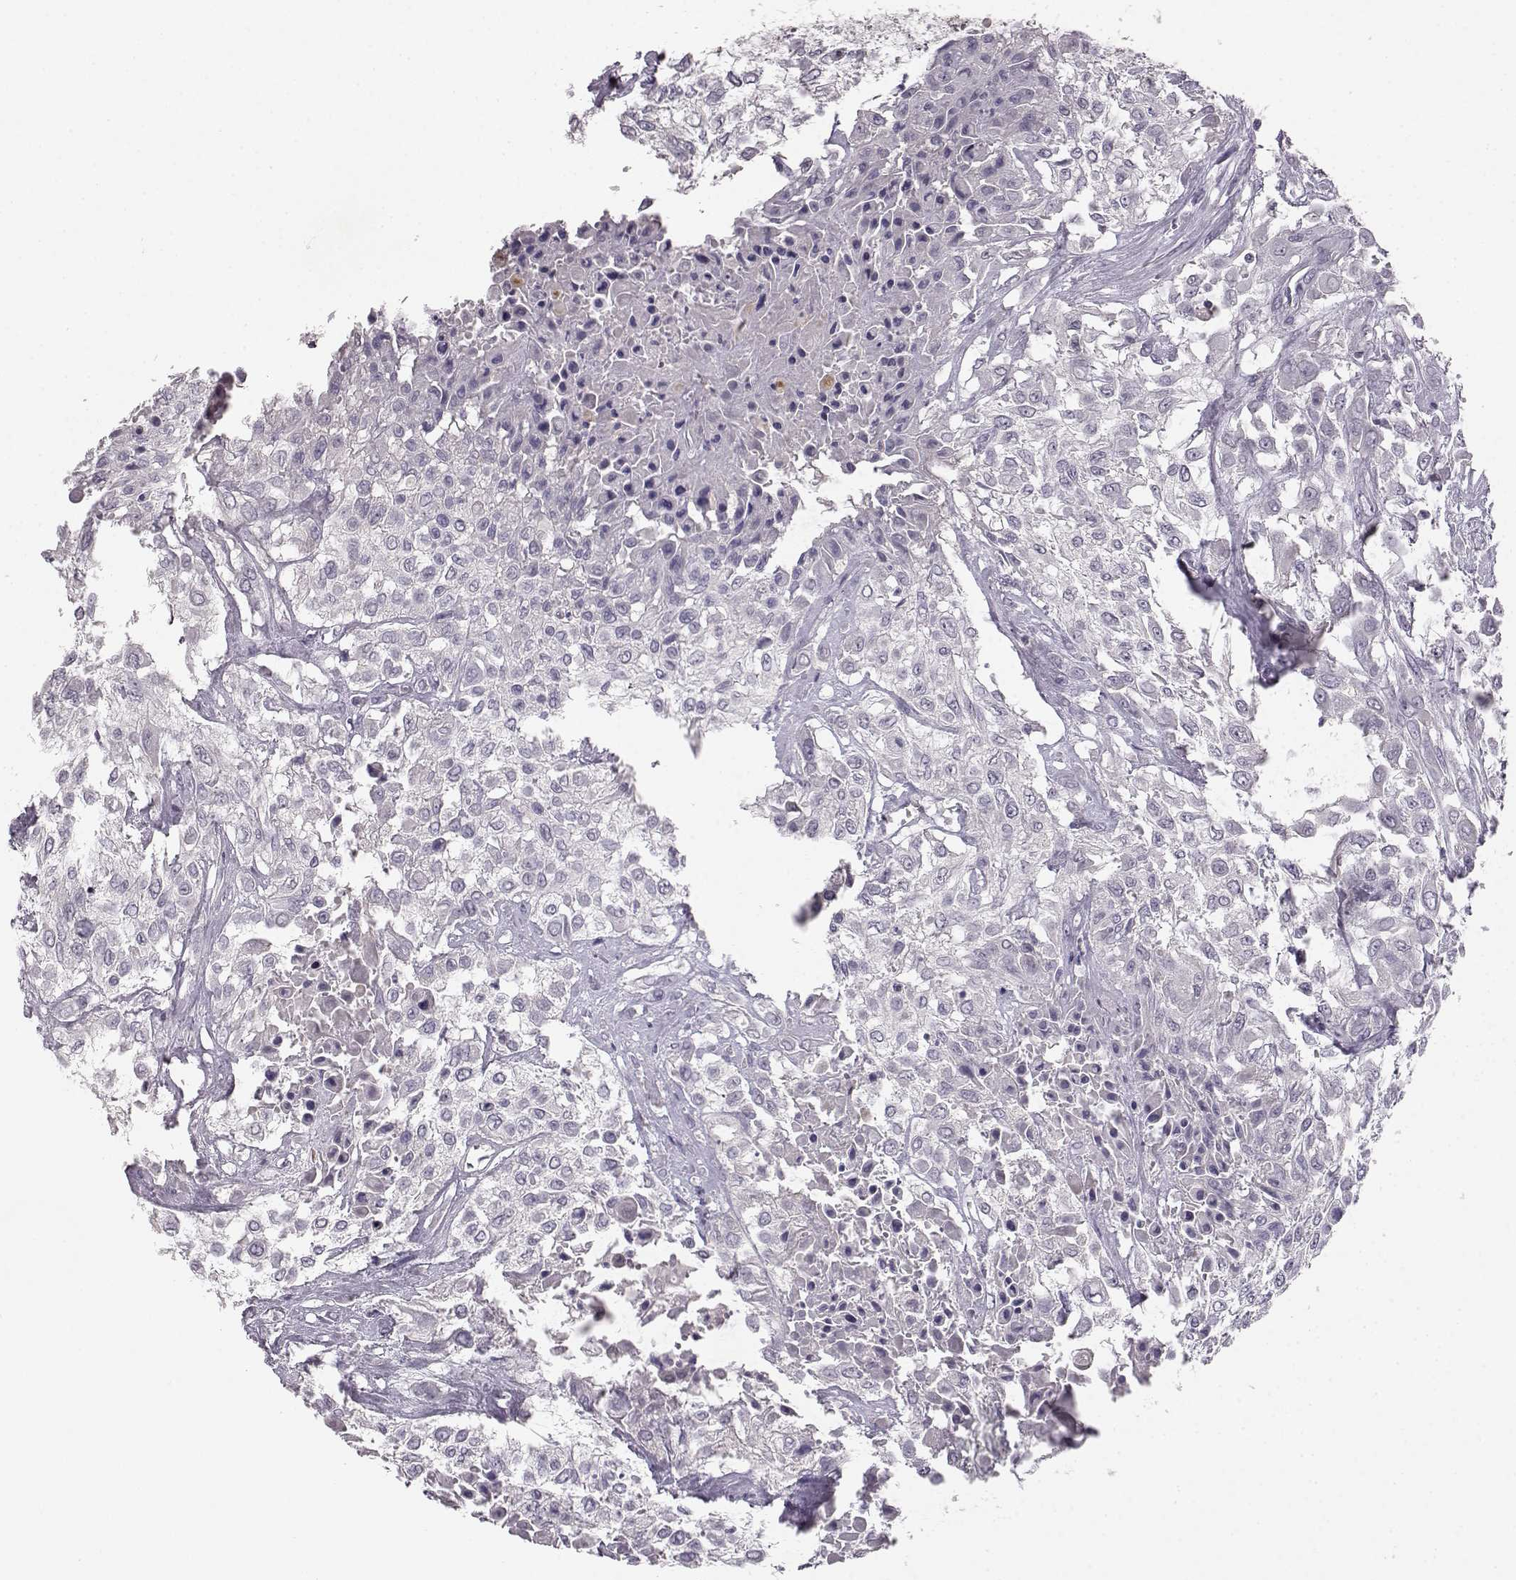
{"staining": {"intensity": "negative", "quantity": "none", "location": "none"}, "tissue": "urothelial cancer", "cell_type": "Tumor cells", "image_type": "cancer", "snomed": [{"axis": "morphology", "description": "Urothelial carcinoma, High grade"}, {"axis": "topography", "description": "Urinary bladder"}], "caption": "Immunohistochemical staining of urothelial carcinoma (high-grade) exhibits no significant expression in tumor cells.", "gene": "BFSP2", "patient": {"sex": "male", "age": 57}}